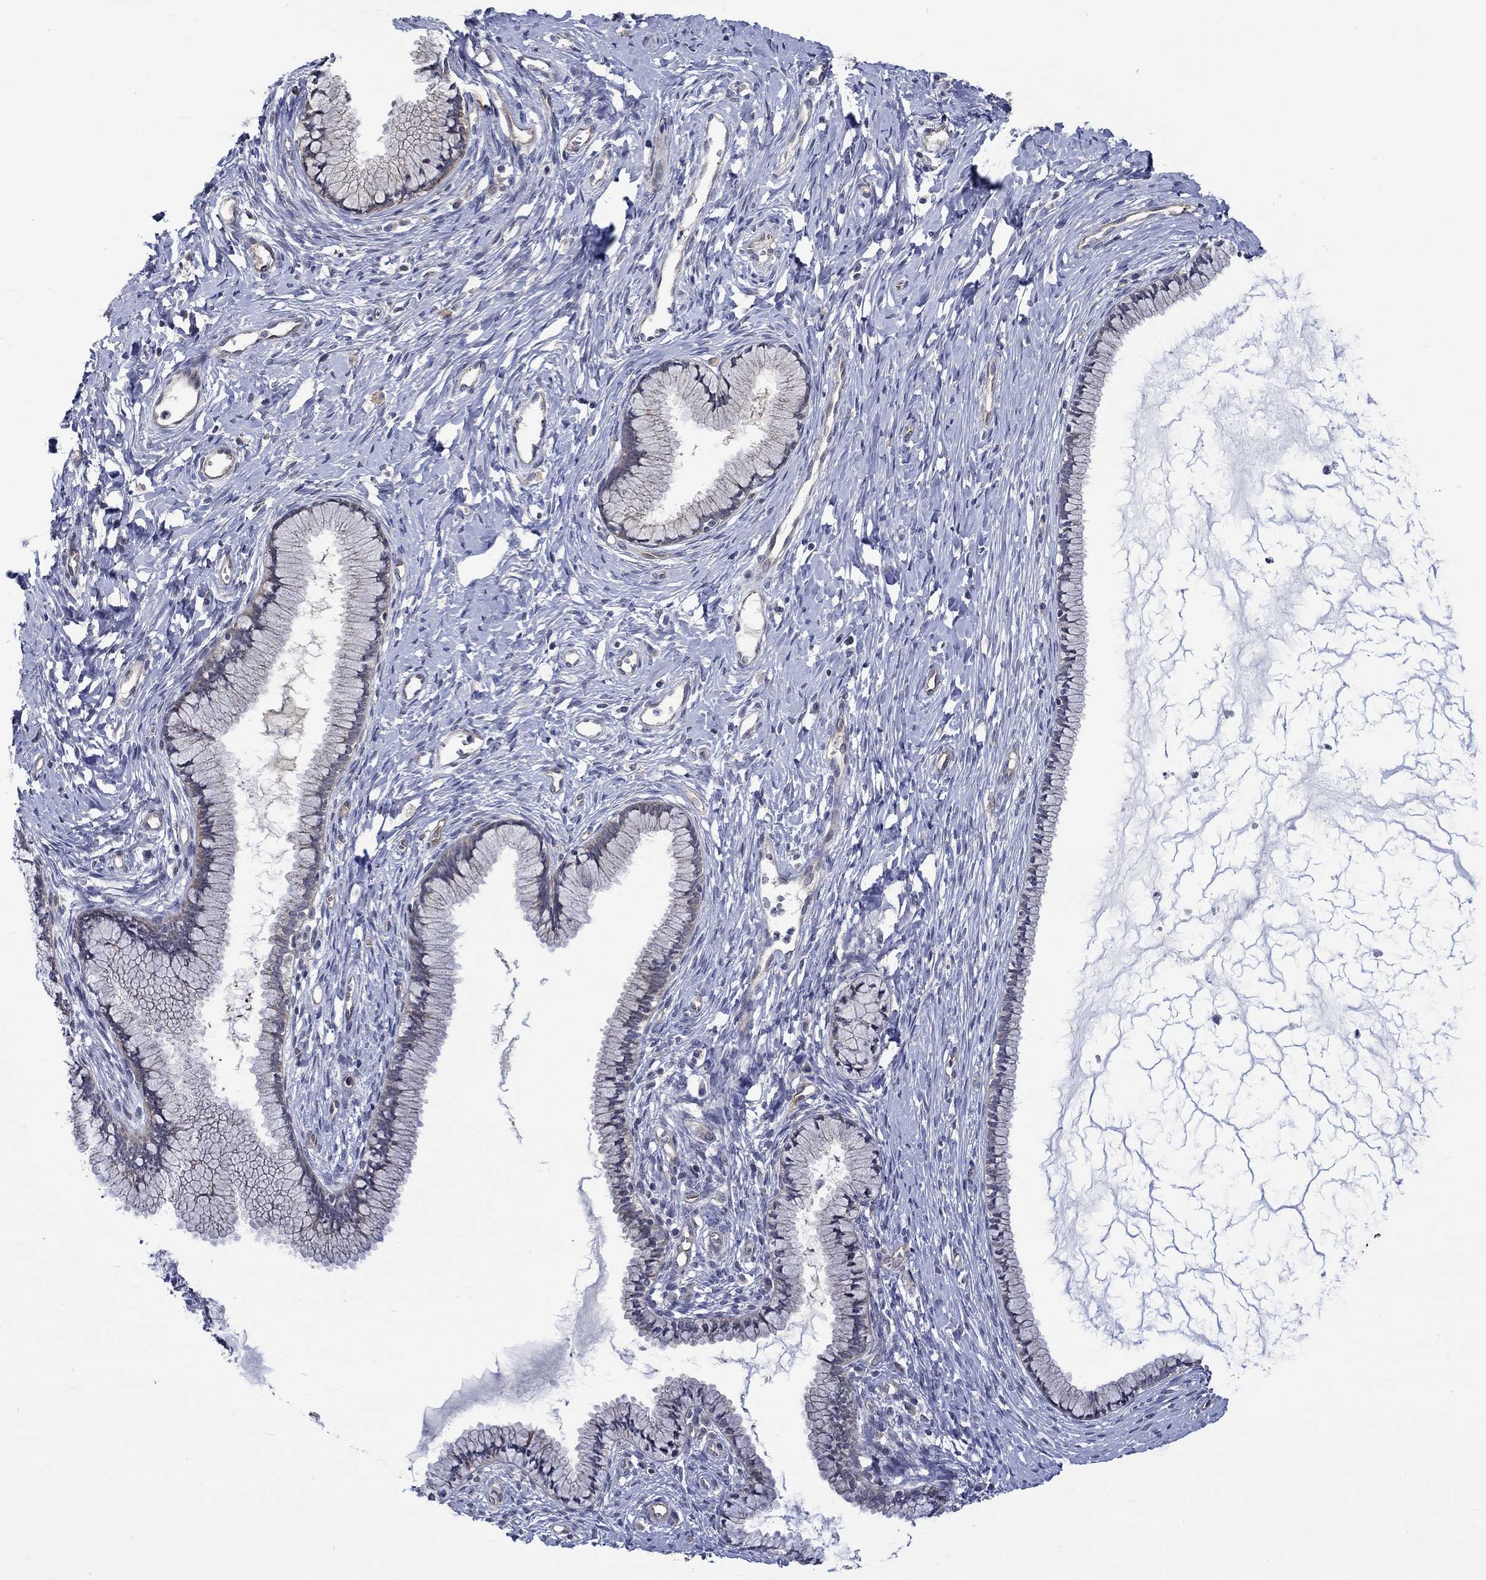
{"staining": {"intensity": "negative", "quantity": "none", "location": "none"}, "tissue": "cervix", "cell_type": "Glandular cells", "image_type": "normal", "snomed": [{"axis": "morphology", "description": "Normal tissue, NOS"}, {"axis": "topography", "description": "Cervix"}], "caption": "The micrograph displays no significant positivity in glandular cells of cervix.", "gene": "GJA5", "patient": {"sex": "female", "age": 40}}